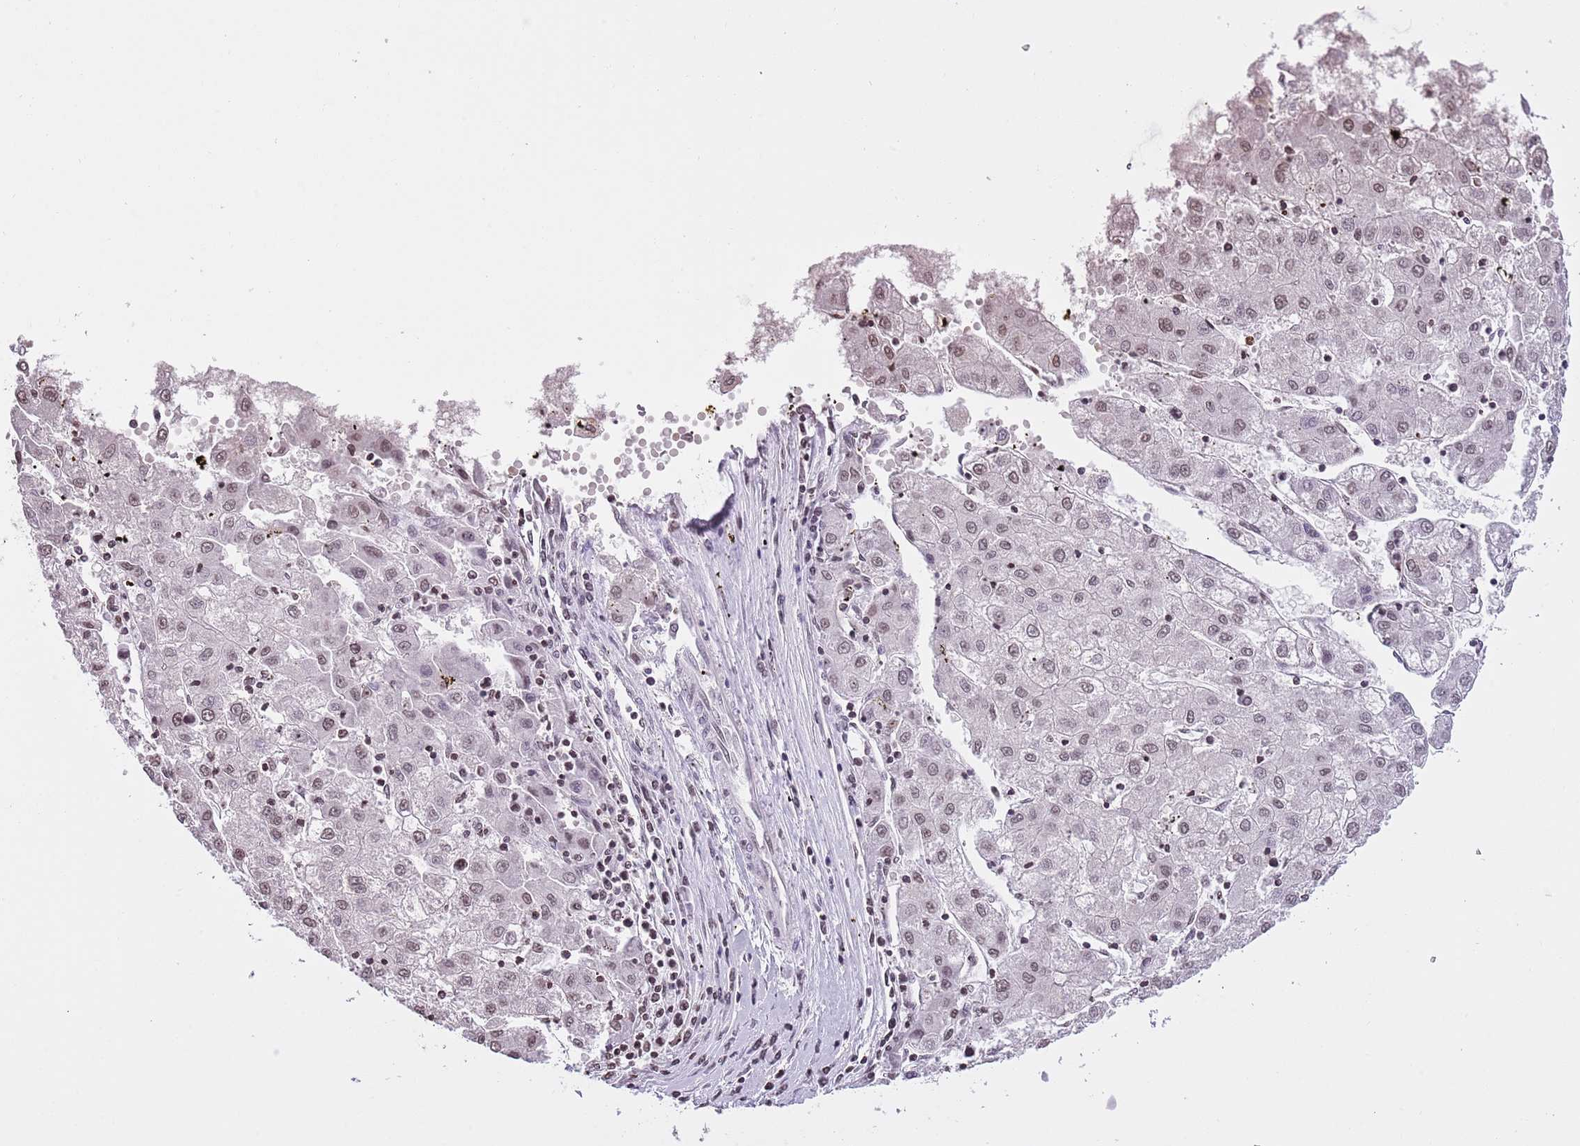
{"staining": {"intensity": "weak", "quantity": ">75%", "location": "nuclear"}, "tissue": "liver cancer", "cell_type": "Tumor cells", "image_type": "cancer", "snomed": [{"axis": "morphology", "description": "Carcinoma, Hepatocellular, NOS"}, {"axis": "topography", "description": "Liver"}], "caption": "High-power microscopy captured an IHC histopathology image of liver cancer (hepatocellular carcinoma), revealing weak nuclear expression in approximately >75% of tumor cells.", "gene": "KPNA3", "patient": {"sex": "male", "age": 72}}